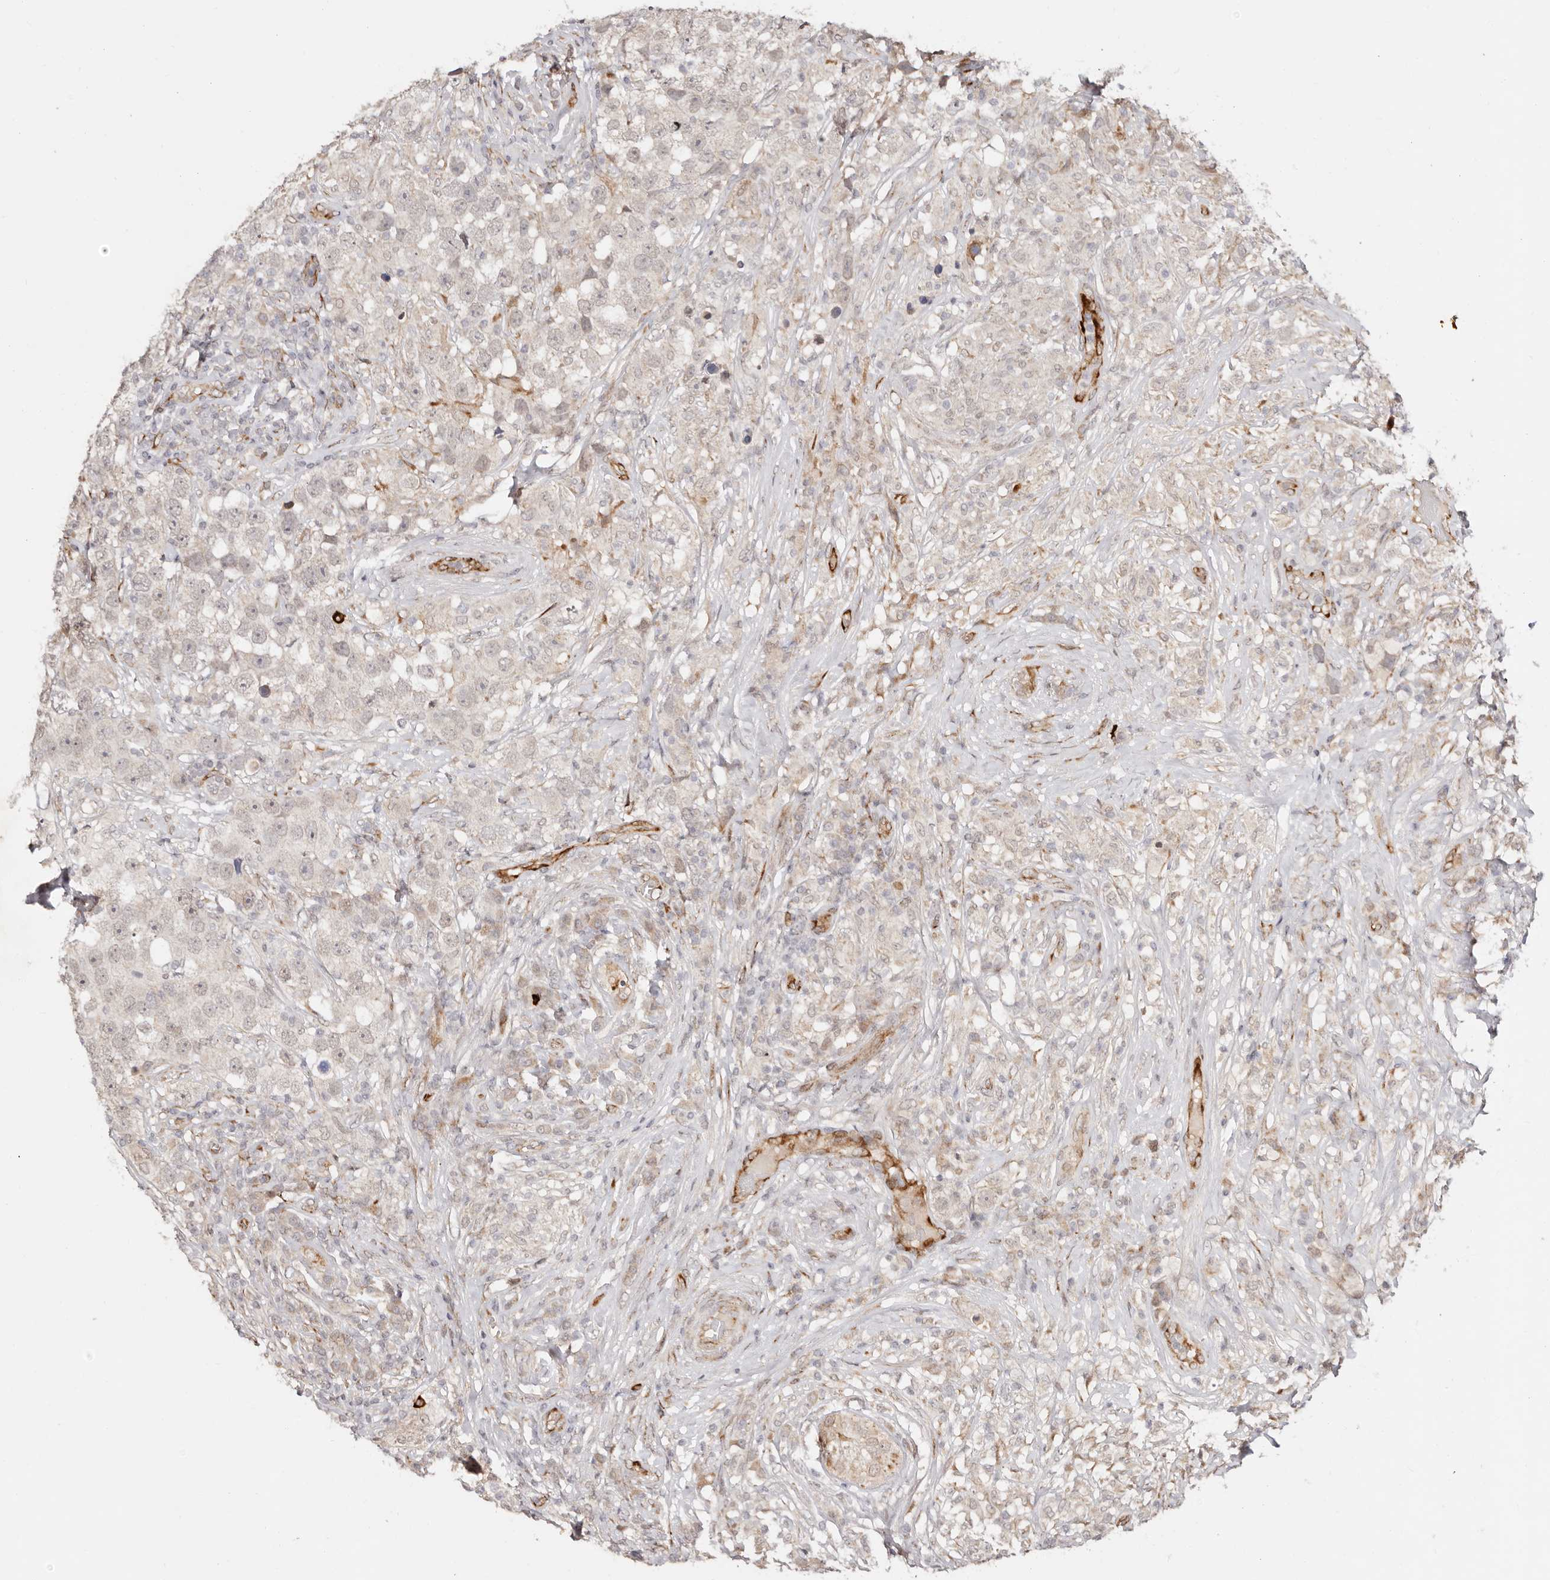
{"staining": {"intensity": "negative", "quantity": "none", "location": "none"}, "tissue": "testis cancer", "cell_type": "Tumor cells", "image_type": "cancer", "snomed": [{"axis": "morphology", "description": "Seminoma, NOS"}, {"axis": "topography", "description": "Testis"}], "caption": "Photomicrograph shows no significant protein expression in tumor cells of testis cancer.", "gene": "BCL2L15", "patient": {"sex": "male", "age": 49}}